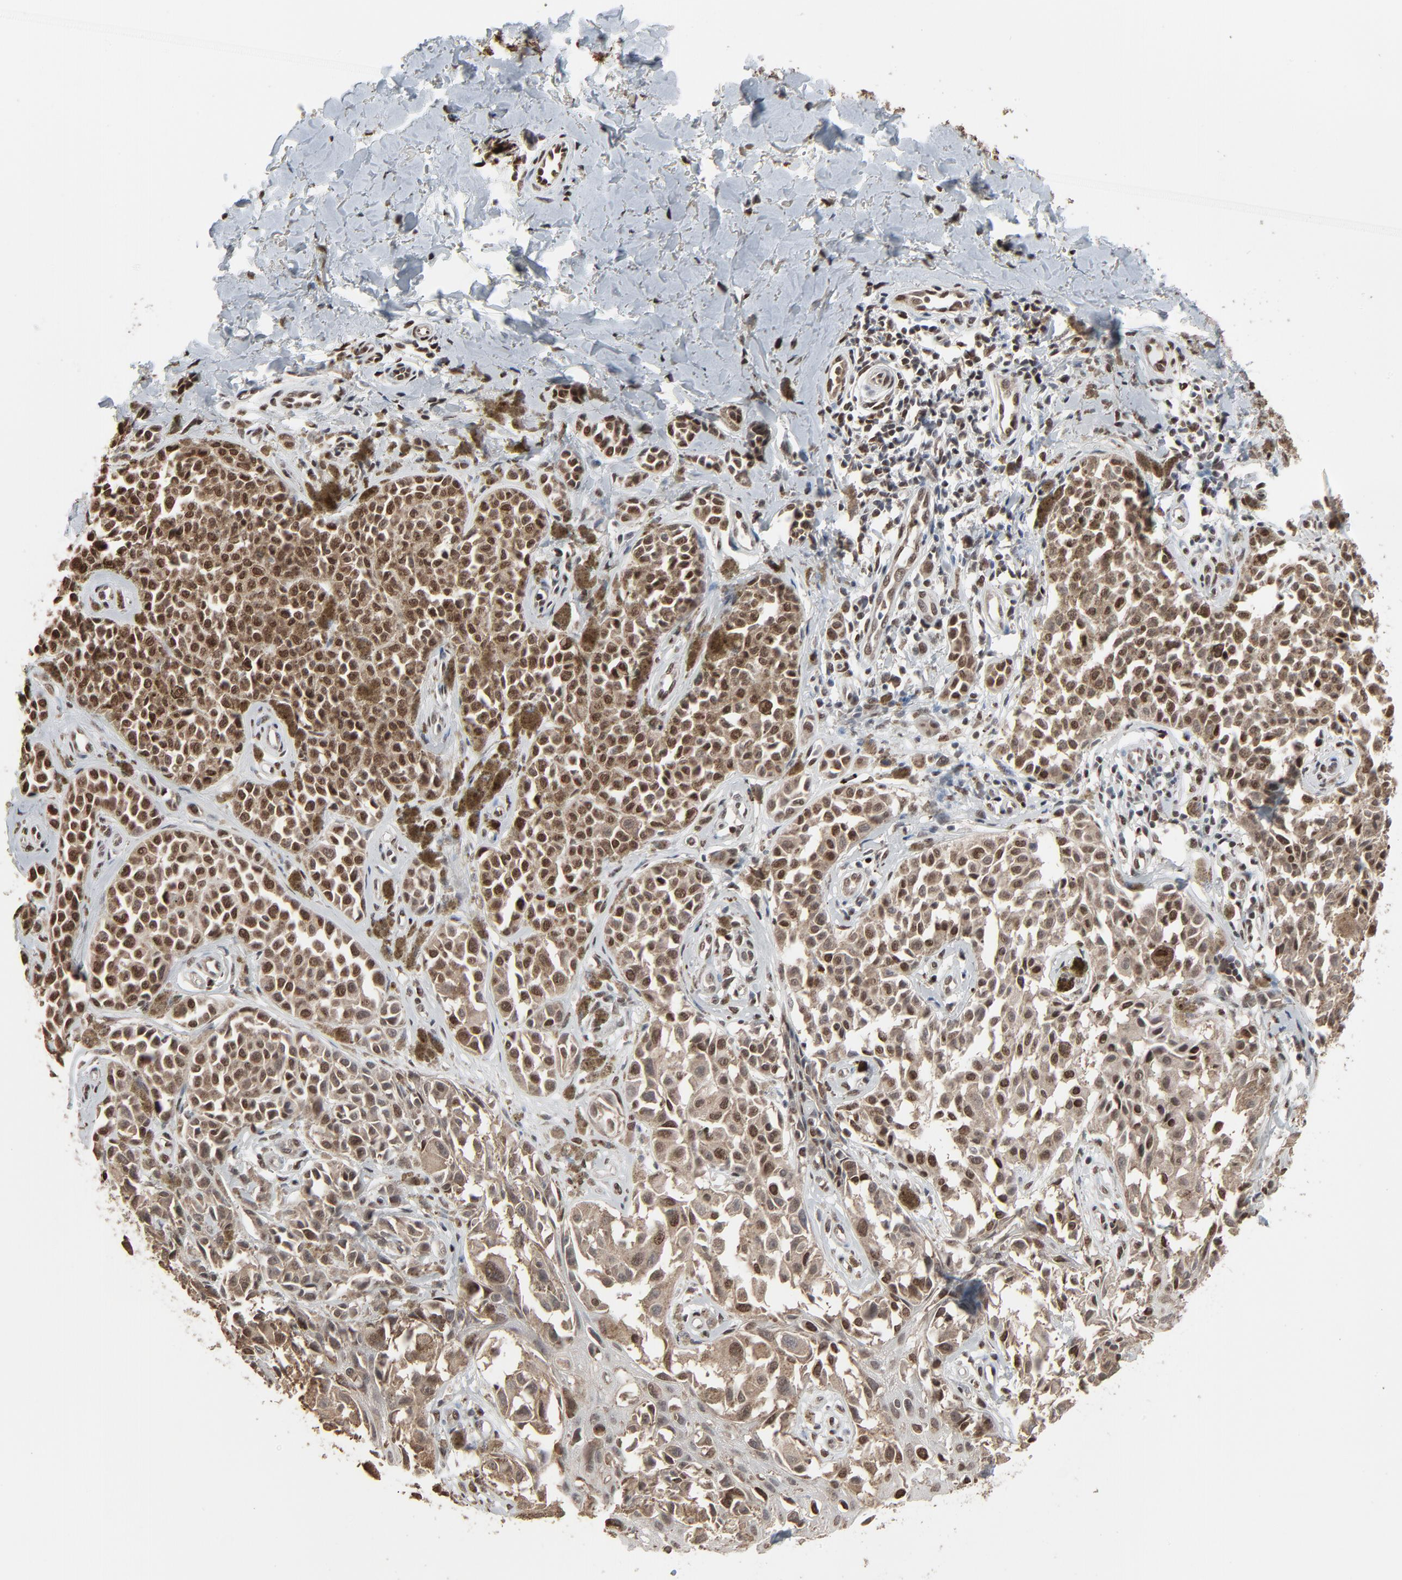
{"staining": {"intensity": "strong", "quantity": ">75%", "location": "cytoplasmic/membranous,nuclear"}, "tissue": "melanoma", "cell_type": "Tumor cells", "image_type": "cancer", "snomed": [{"axis": "morphology", "description": "Malignant melanoma, NOS"}, {"axis": "topography", "description": "Skin"}], "caption": "IHC photomicrograph of human melanoma stained for a protein (brown), which demonstrates high levels of strong cytoplasmic/membranous and nuclear staining in approximately >75% of tumor cells.", "gene": "MEIS2", "patient": {"sex": "female", "age": 38}}